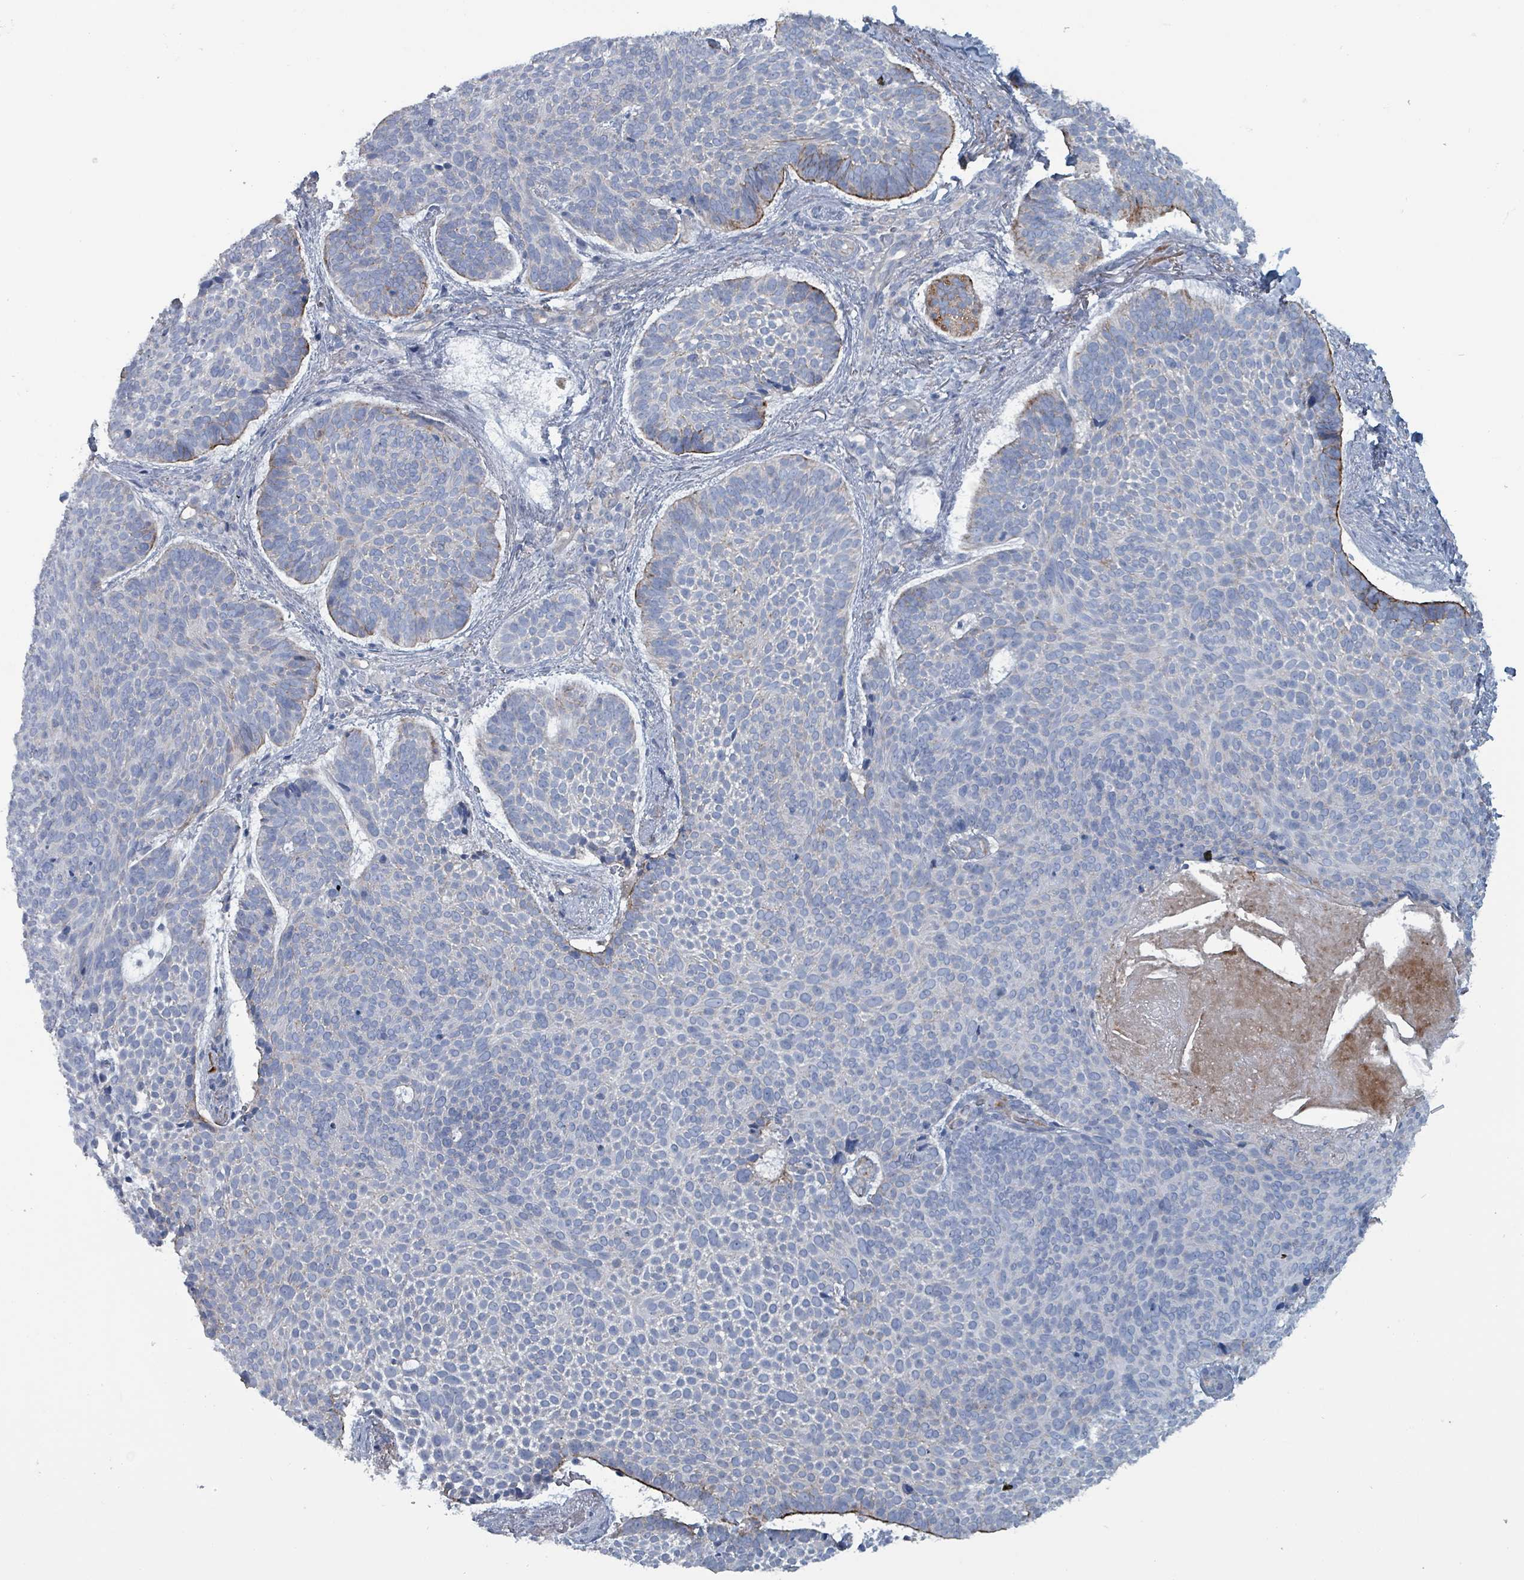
{"staining": {"intensity": "moderate", "quantity": "<25%", "location": "cytoplasmic/membranous"}, "tissue": "skin cancer", "cell_type": "Tumor cells", "image_type": "cancer", "snomed": [{"axis": "morphology", "description": "Basal cell carcinoma"}, {"axis": "topography", "description": "Skin"}], "caption": "Moderate cytoplasmic/membranous positivity is present in about <25% of tumor cells in skin cancer (basal cell carcinoma).", "gene": "TAAR5", "patient": {"sex": "male", "age": 70}}